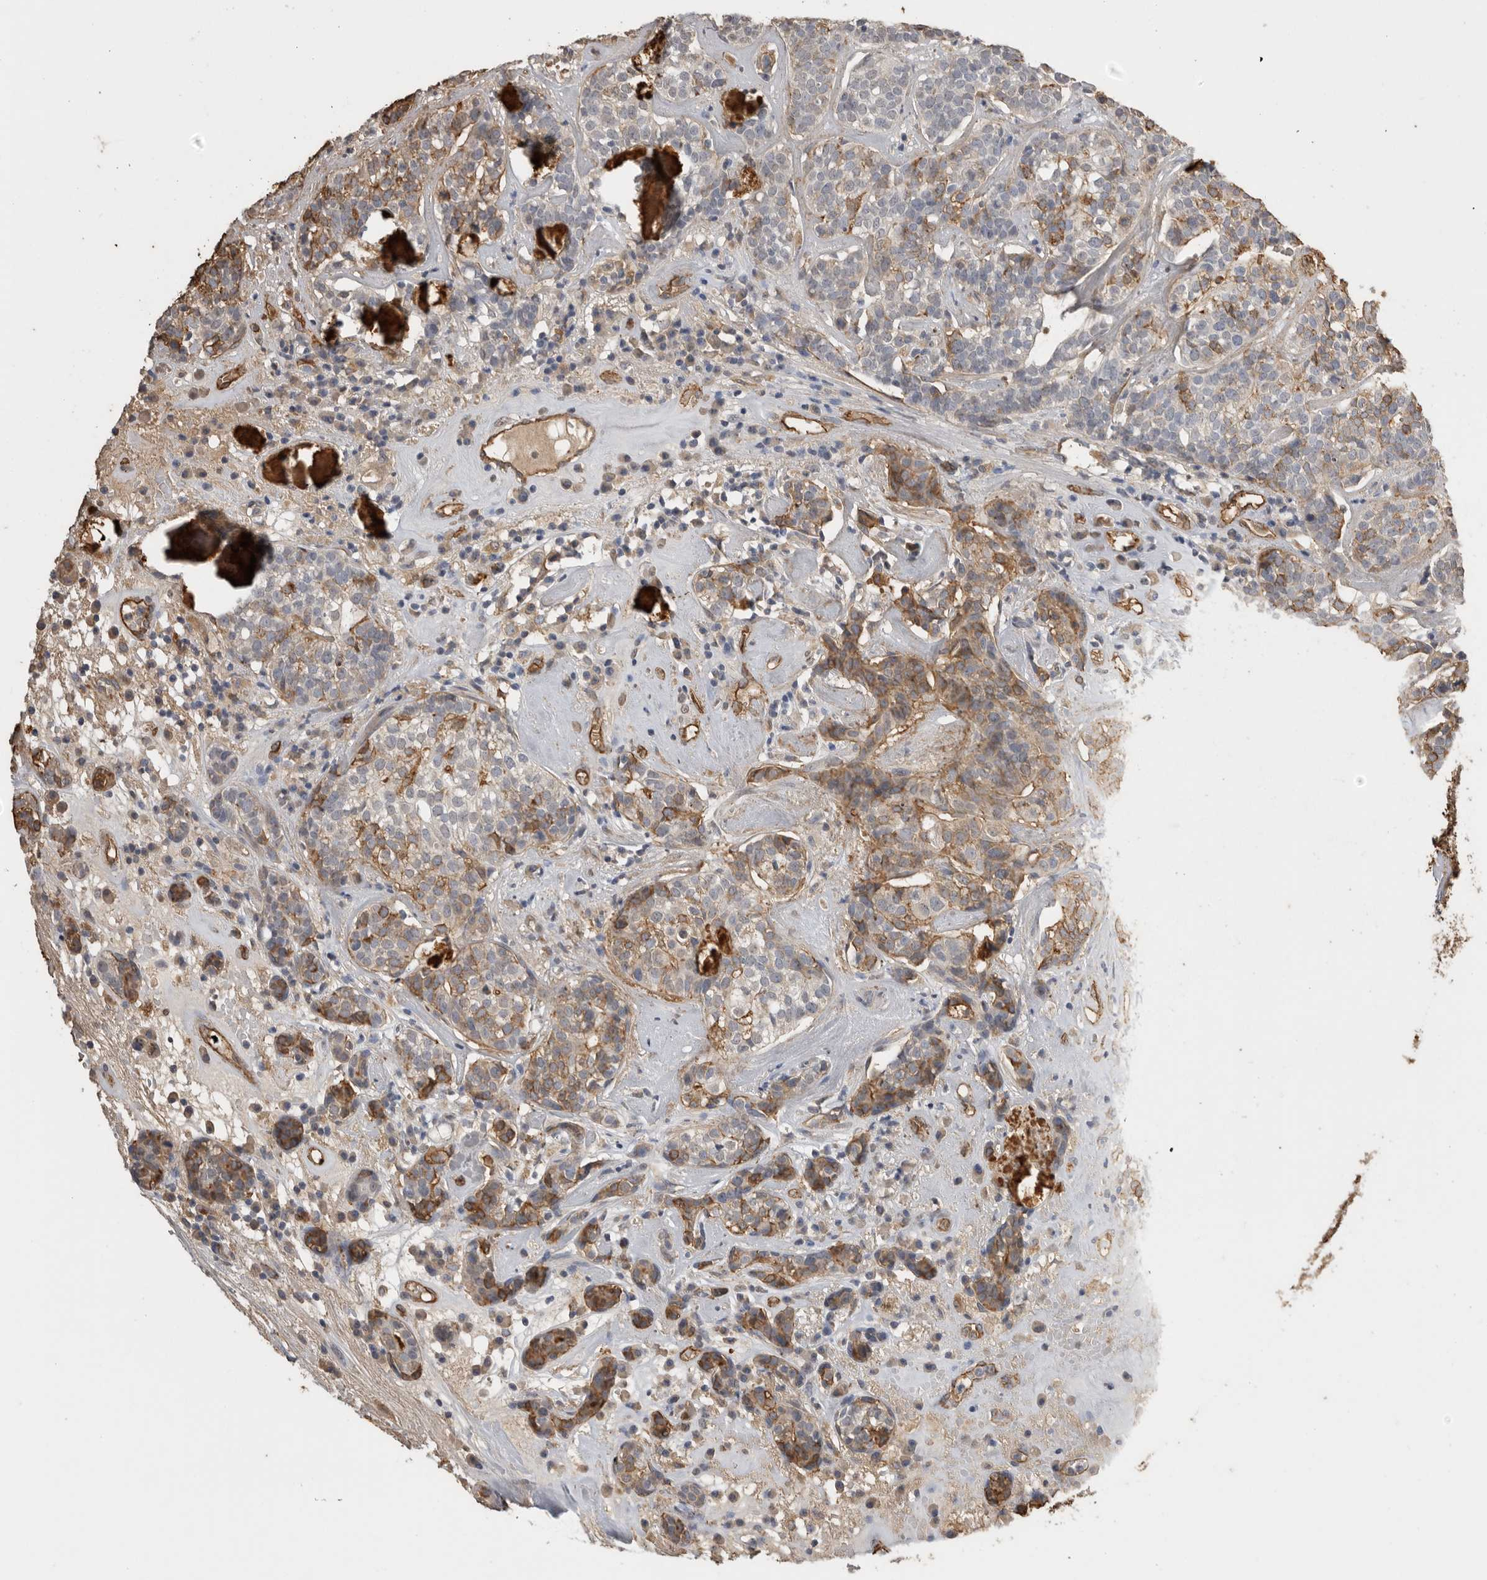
{"staining": {"intensity": "weak", "quantity": "25%-75%", "location": "cytoplasmic/membranous"}, "tissue": "head and neck cancer", "cell_type": "Tumor cells", "image_type": "cancer", "snomed": [{"axis": "morphology", "description": "Adenocarcinoma, NOS"}, {"axis": "topography", "description": "Salivary gland"}, {"axis": "topography", "description": "Head-Neck"}], "caption": "DAB immunohistochemical staining of head and neck cancer demonstrates weak cytoplasmic/membranous protein positivity in about 25%-75% of tumor cells.", "gene": "IL27", "patient": {"sex": "female", "age": 65}}